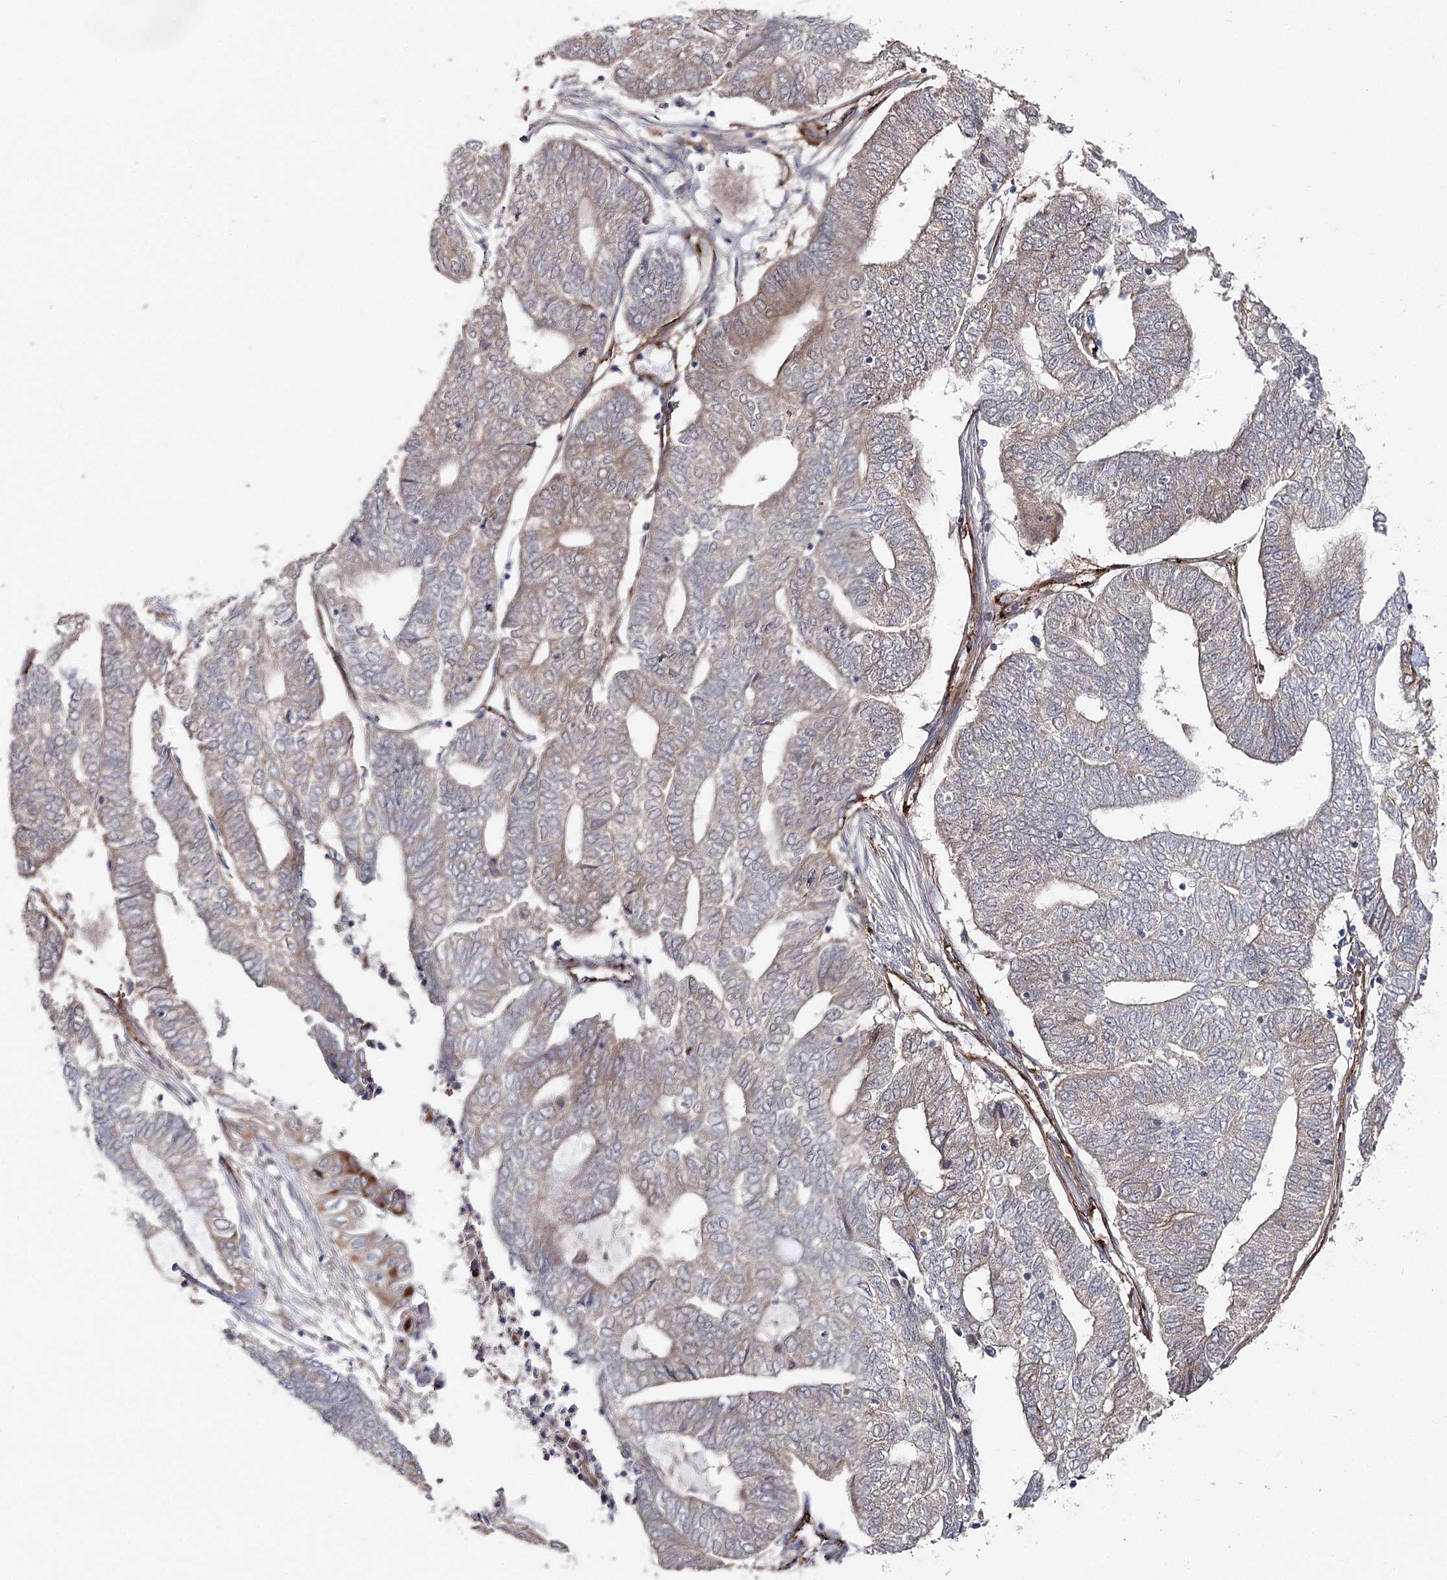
{"staining": {"intensity": "moderate", "quantity": "<25%", "location": "cytoplasmic/membranous"}, "tissue": "endometrial cancer", "cell_type": "Tumor cells", "image_type": "cancer", "snomed": [{"axis": "morphology", "description": "Adenocarcinoma, NOS"}, {"axis": "topography", "description": "Uterus"}, {"axis": "topography", "description": "Endometrium"}], "caption": "IHC (DAB (3,3'-diaminobenzidine)) staining of human adenocarcinoma (endometrial) exhibits moderate cytoplasmic/membranous protein positivity in about <25% of tumor cells. The staining was performed using DAB (3,3'-diaminobenzidine), with brown indicating positive protein expression. Nuclei are stained blue with hematoxylin.", "gene": "MIB1", "patient": {"sex": "female", "age": 70}}